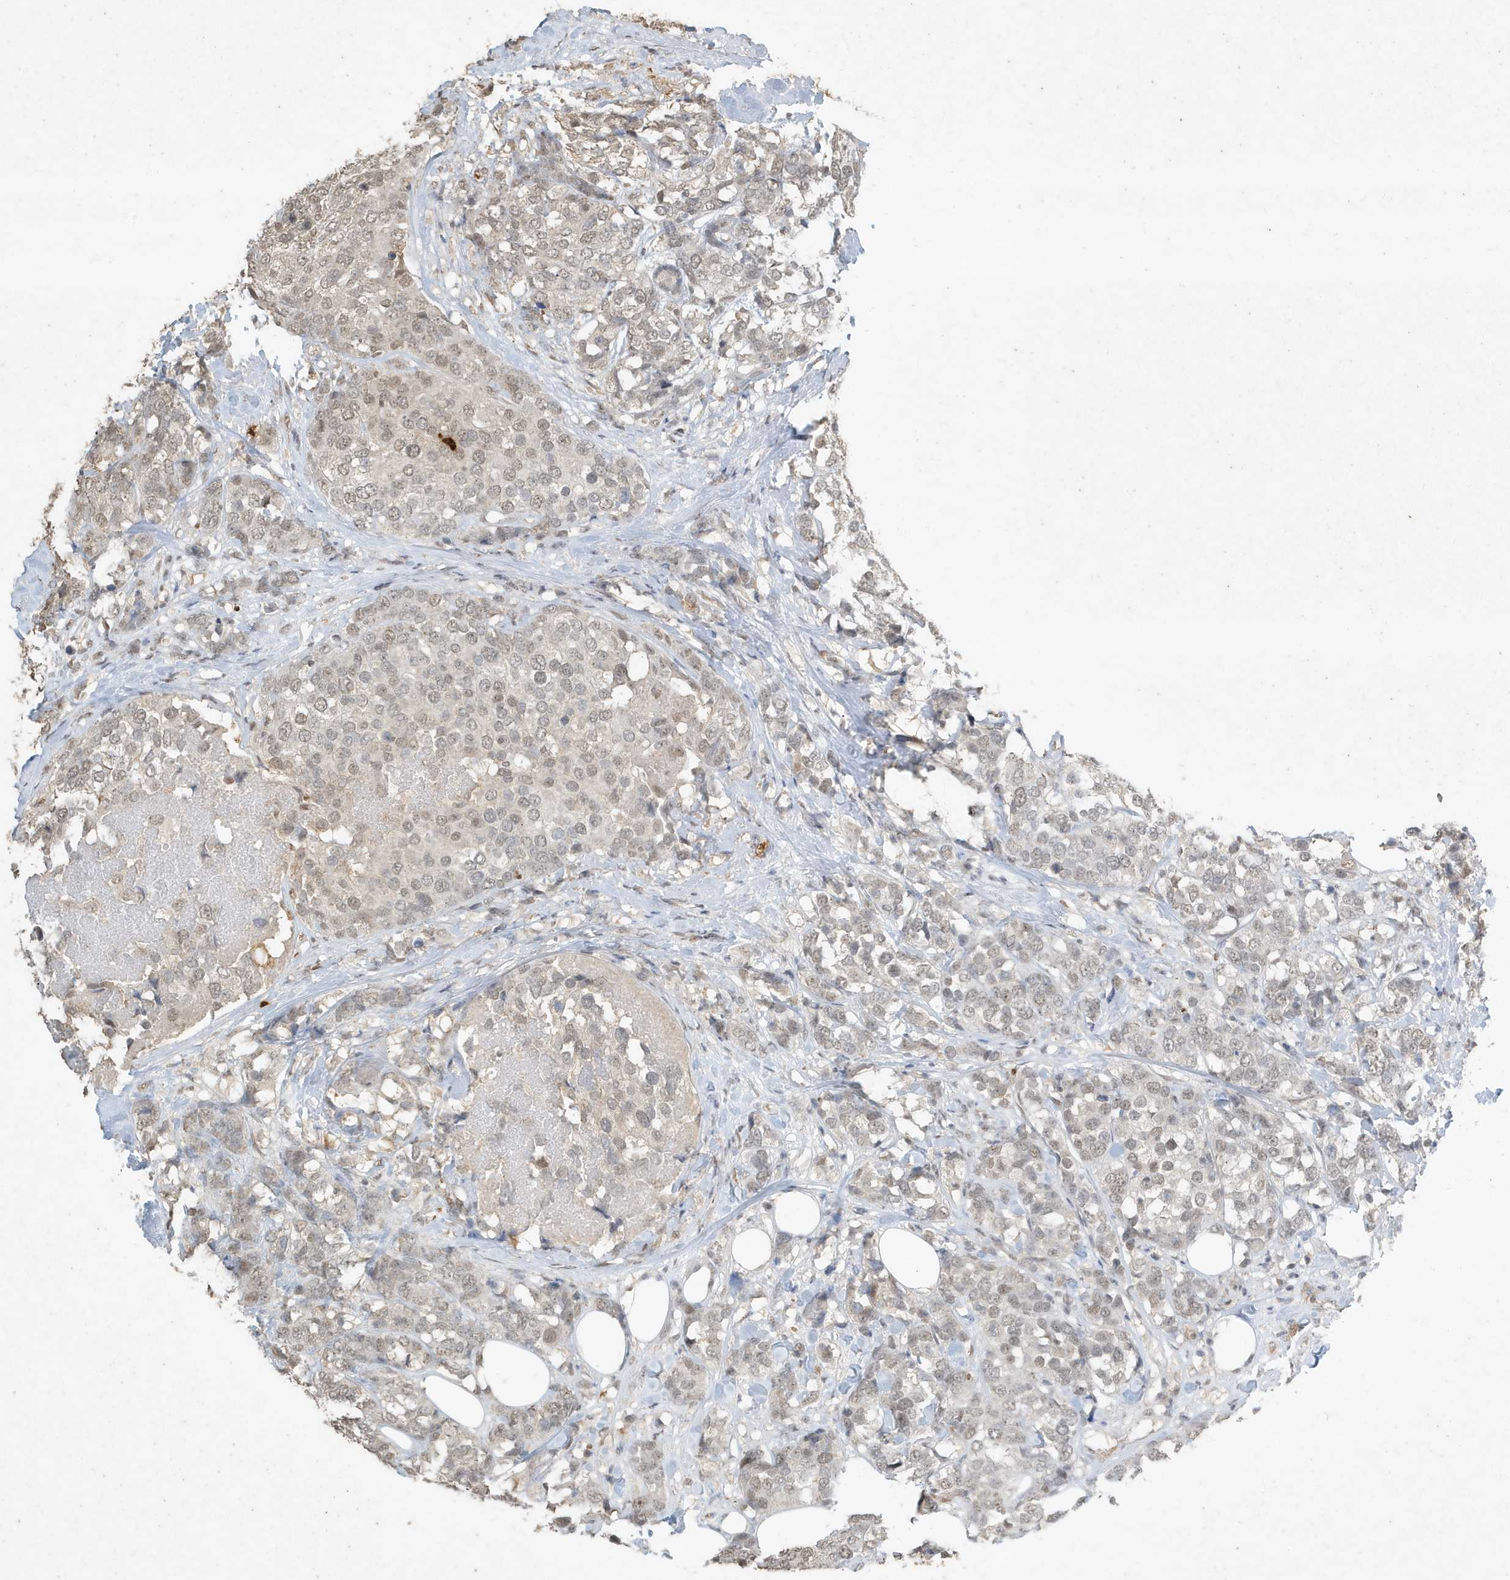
{"staining": {"intensity": "weak", "quantity": ">75%", "location": "nuclear"}, "tissue": "breast cancer", "cell_type": "Tumor cells", "image_type": "cancer", "snomed": [{"axis": "morphology", "description": "Lobular carcinoma"}, {"axis": "topography", "description": "Breast"}], "caption": "Breast lobular carcinoma tissue shows weak nuclear expression in approximately >75% of tumor cells", "gene": "DEFA1", "patient": {"sex": "female", "age": 59}}